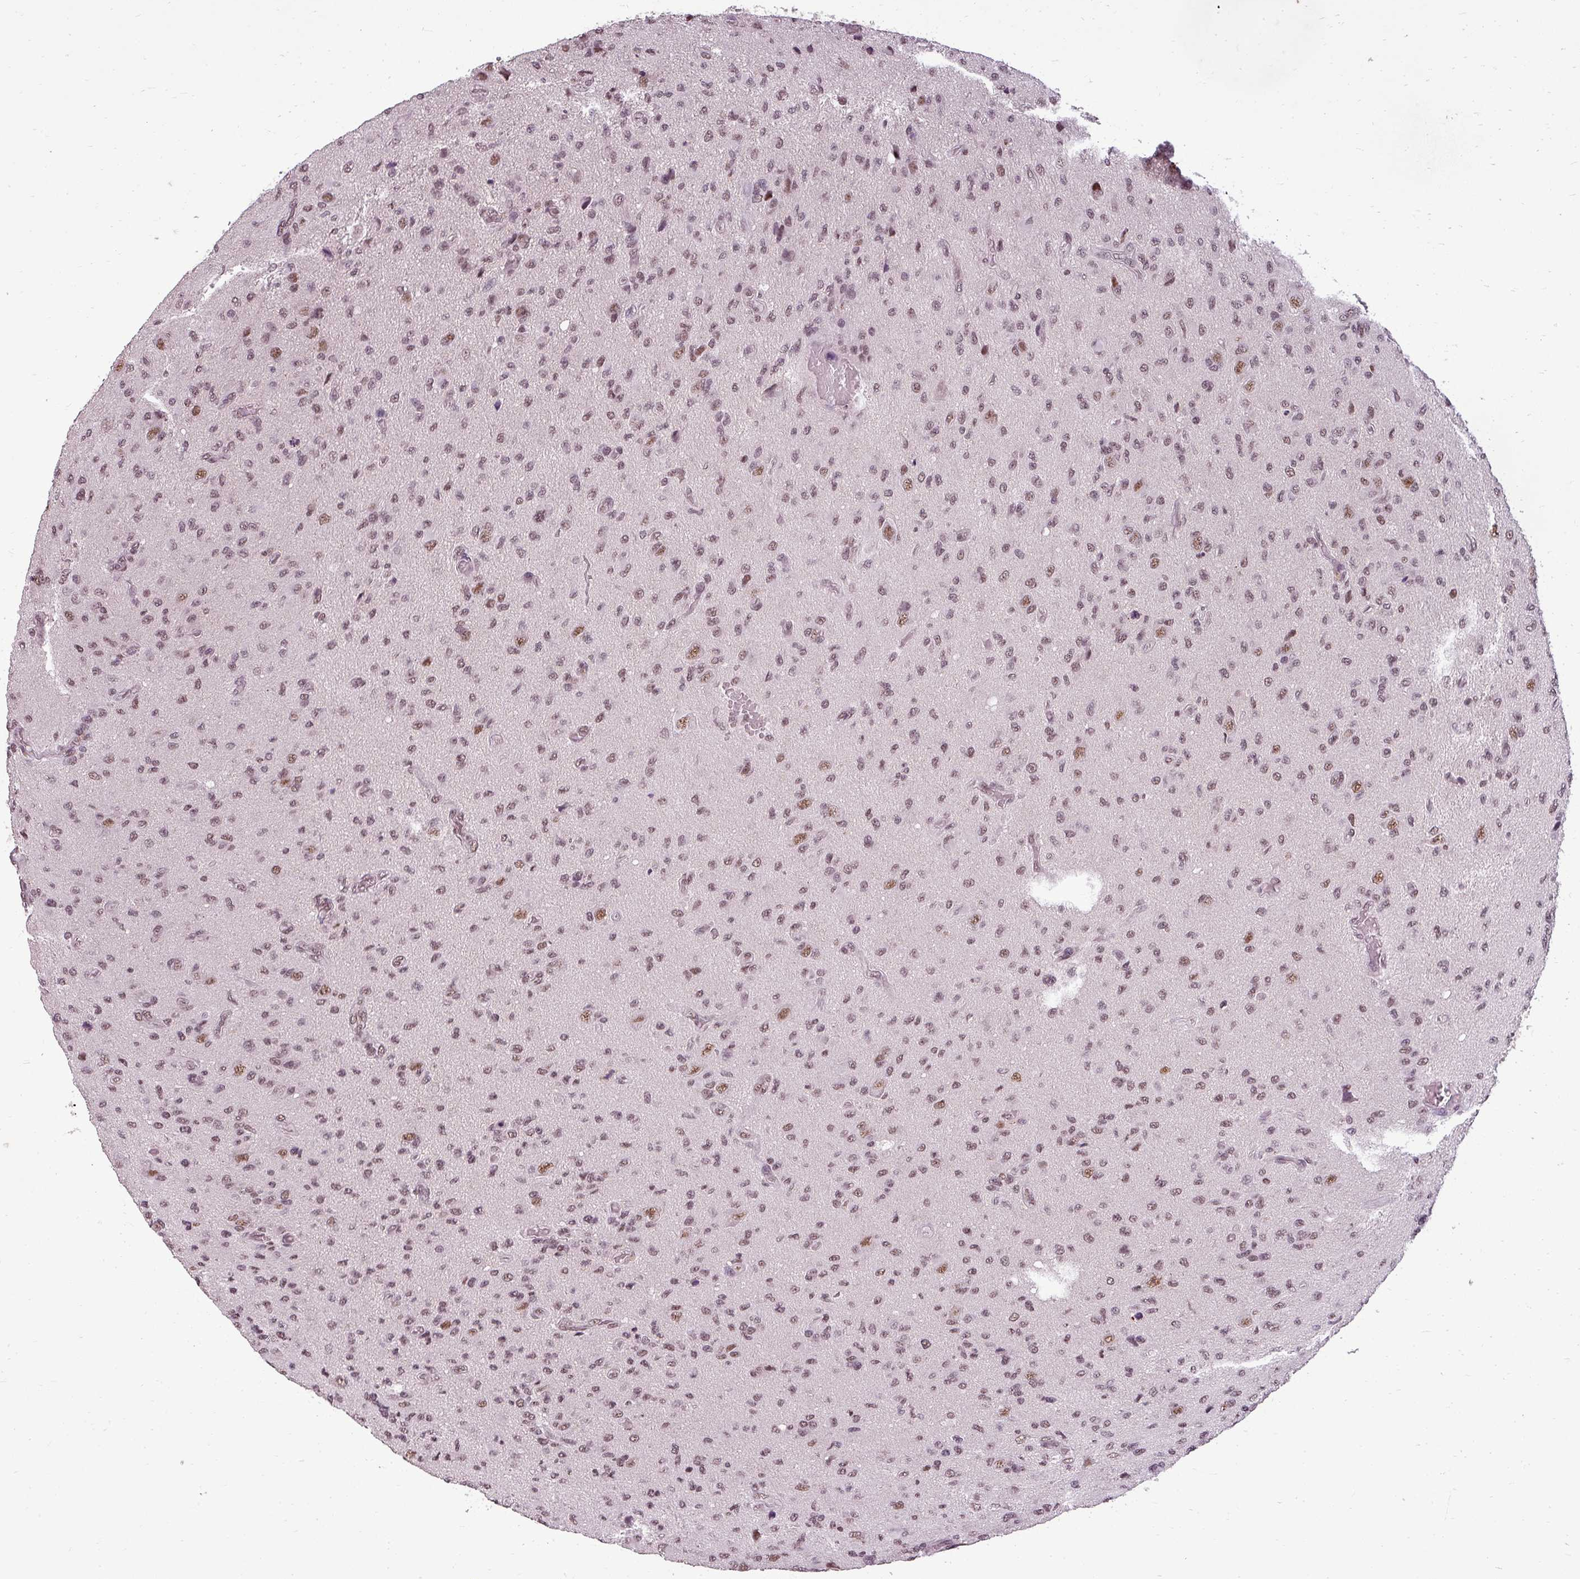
{"staining": {"intensity": "moderate", "quantity": ">75%", "location": "nuclear"}, "tissue": "glioma", "cell_type": "Tumor cells", "image_type": "cancer", "snomed": [{"axis": "morphology", "description": "Glioma, malignant, High grade"}, {"axis": "topography", "description": "Brain"}], "caption": "Malignant high-grade glioma stained for a protein shows moderate nuclear positivity in tumor cells. The staining is performed using DAB (3,3'-diaminobenzidine) brown chromogen to label protein expression. The nuclei are counter-stained blue using hematoxylin.", "gene": "BCAS3", "patient": {"sex": "male", "age": 36}}